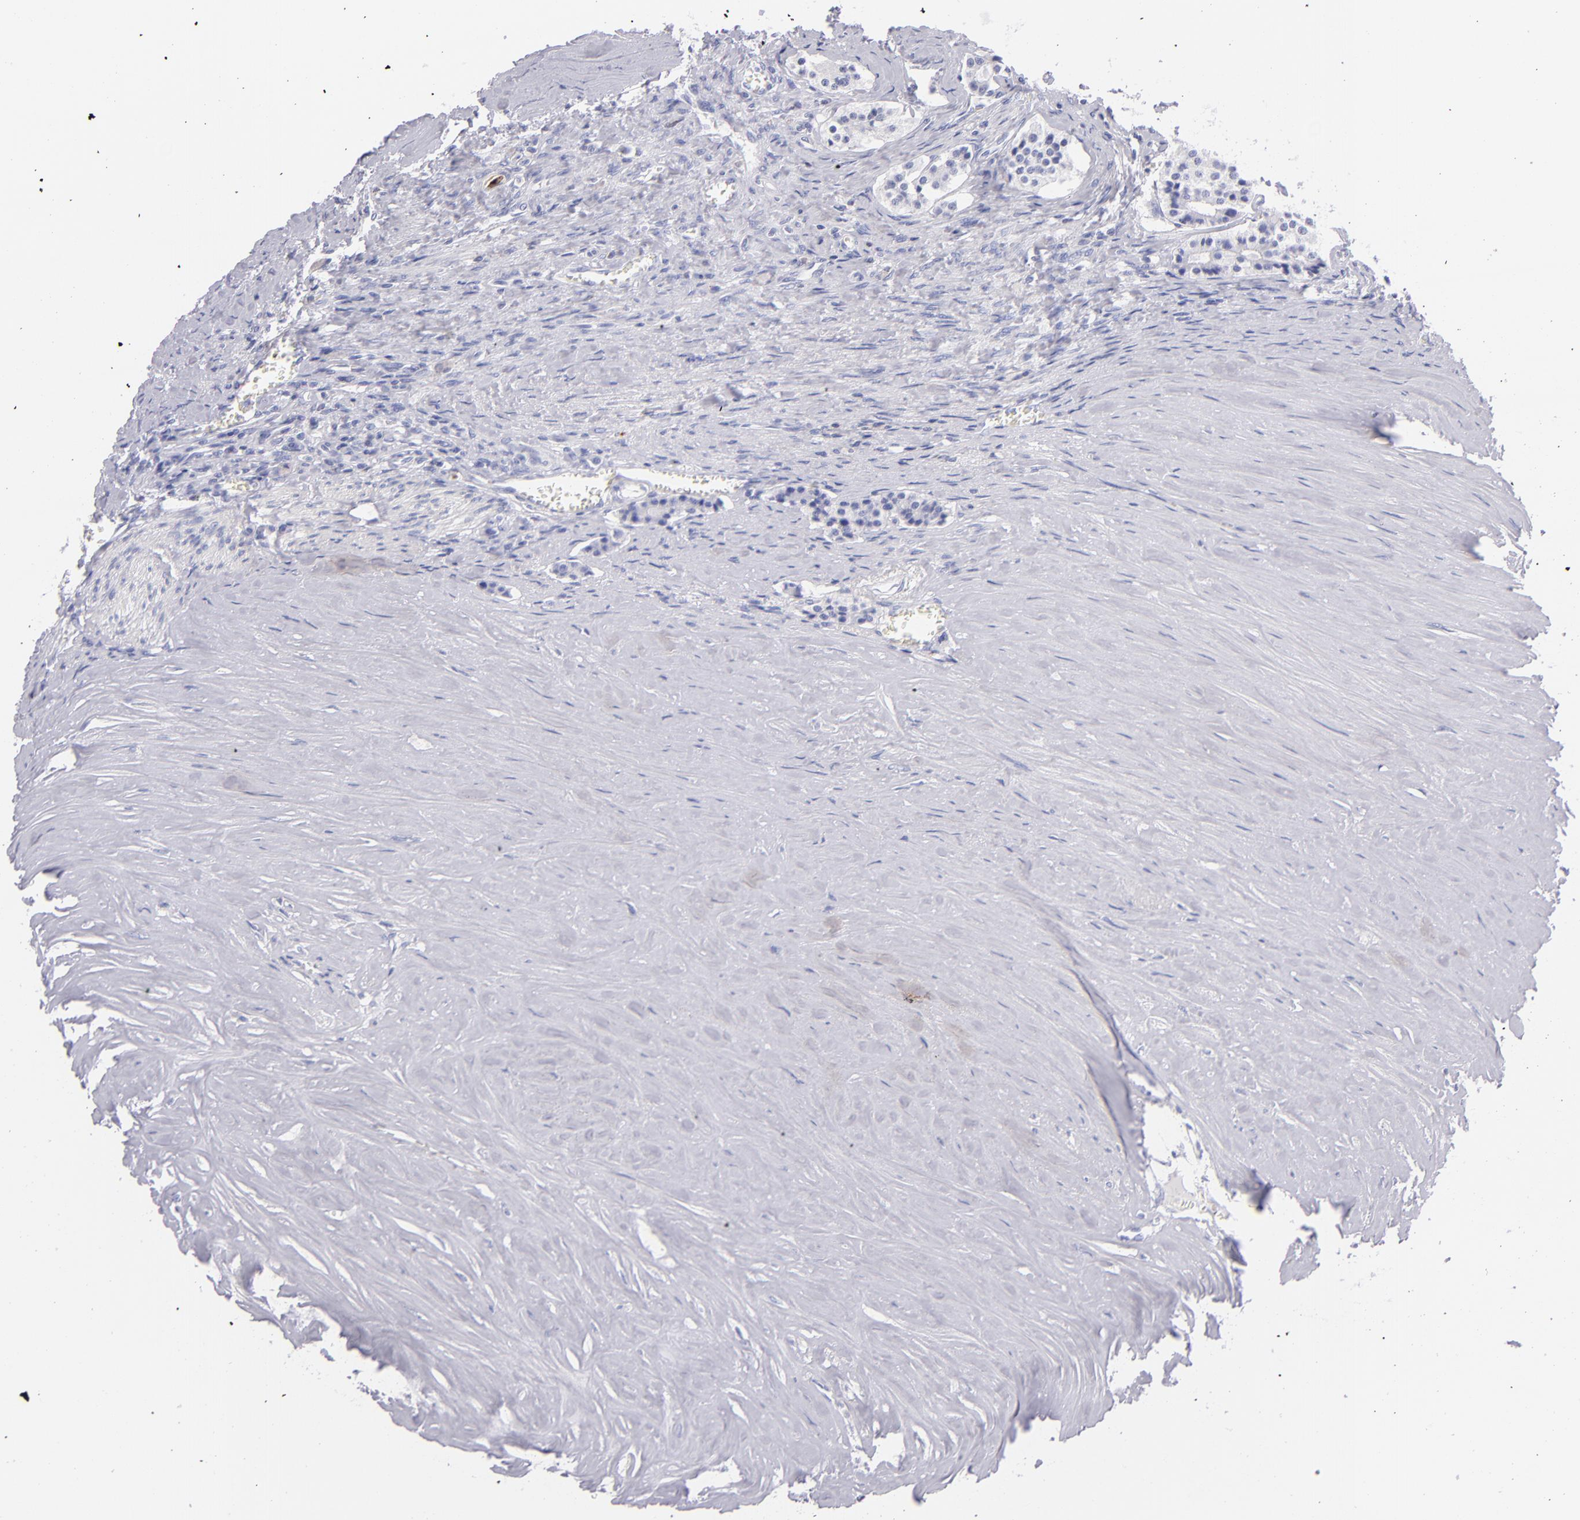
{"staining": {"intensity": "negative", "quantity": "none", "location": "none"}, "tissue": "carcinoid", "cell_type": "Tumor cells", "image_type": "cancer", "snomed": [{"axis": "morphology", "description": "Carcinoid, malignant, NOS"}, {"axis": "topography", "description": "Small intestine"}], "caption": "Carcinoid was stained to show a protein in brown. There is no significant staining in tumor cells. Brightfield microscopy of IHC stained with DAB (3,3'-diaminobenzidine) (brown) and hematoxylin (blue), captured at high magnification.", "gene": "PRF1", "patient": {"sex": "male", "age": 63}}